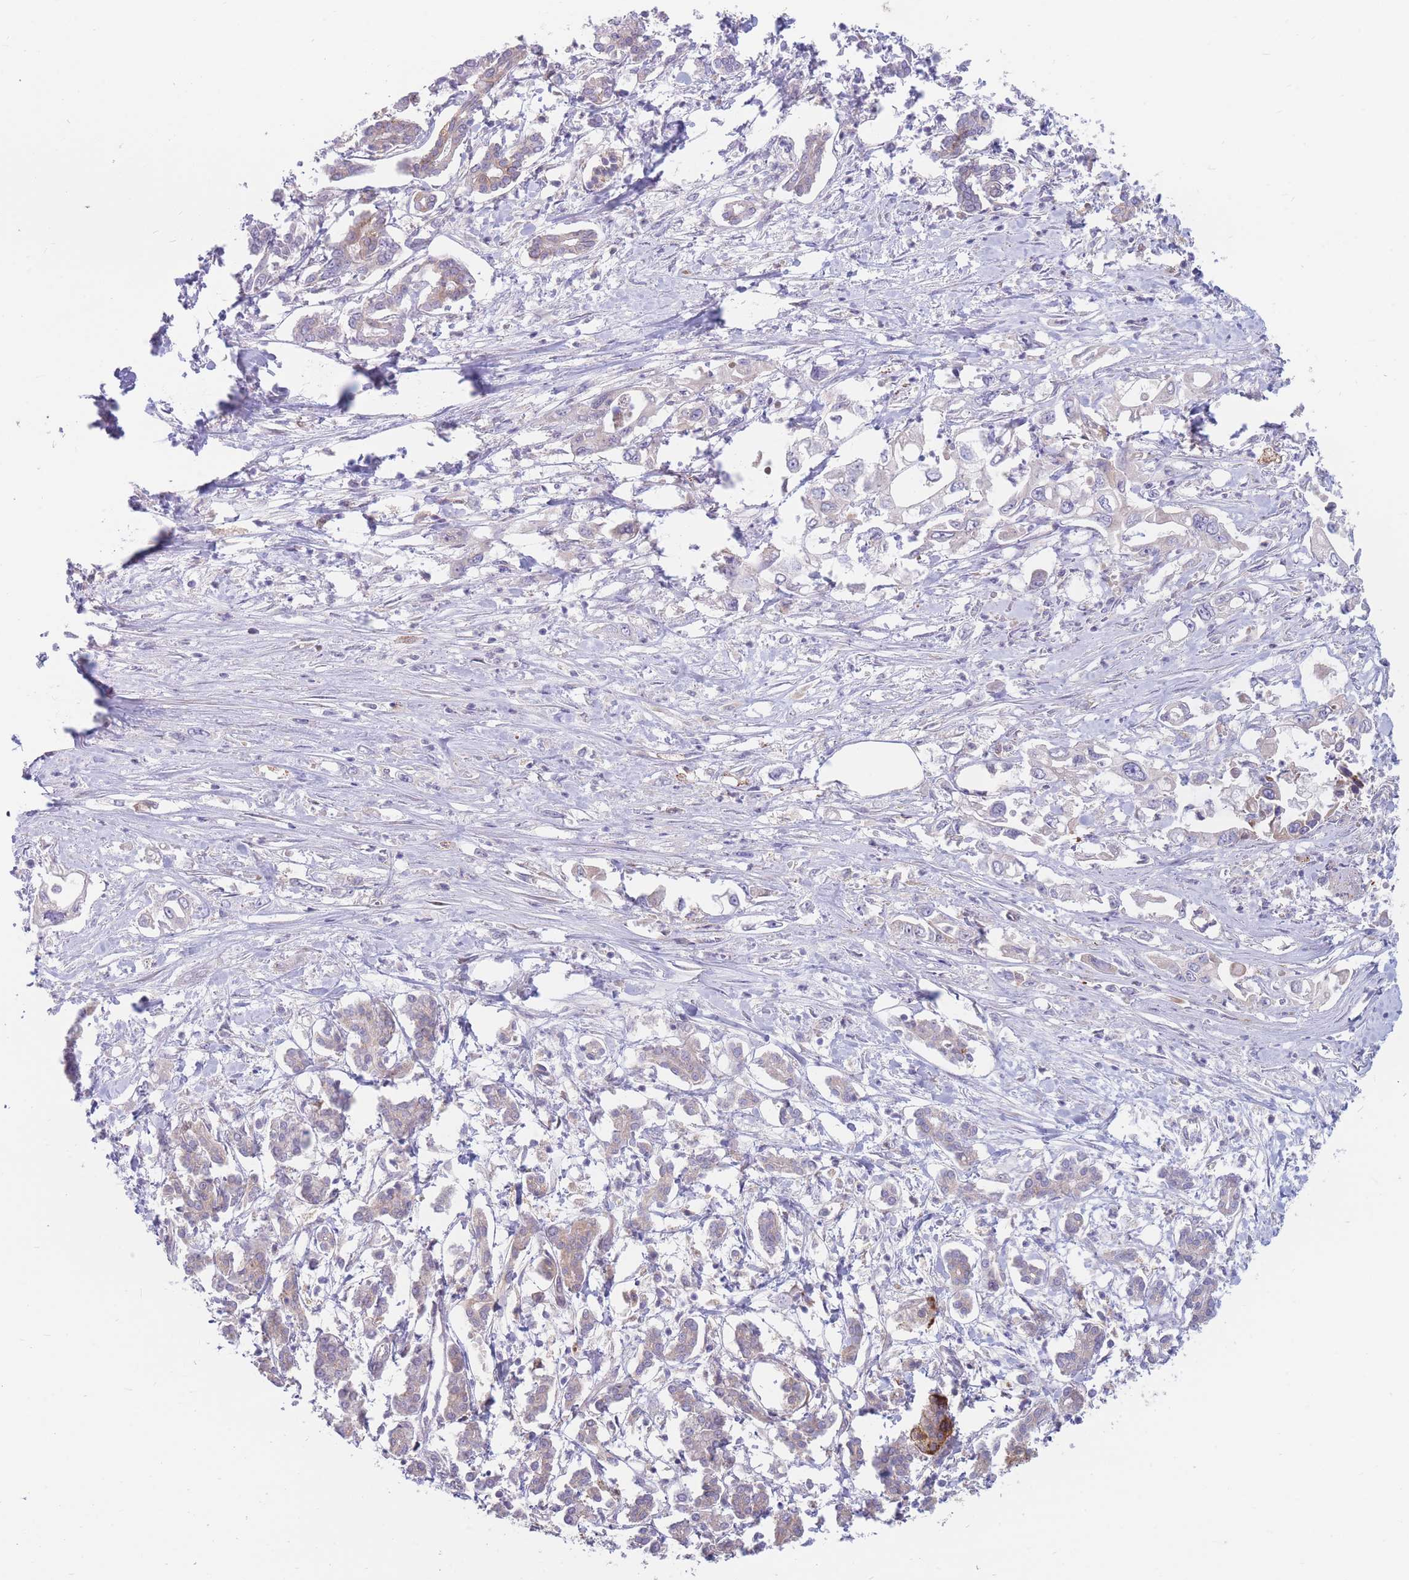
{"staining": {"intensity": "negative", "quantity": "none", "location": "none"}, "tissue": "pancreatic cancer", "cell_type": "Tumor cells", "image_type": "cancer", "snomed": [{"axis": "morphology", "description": "Adenocarcinoma, NOS"}, {"axis": "topography", "description": "Pancreas"}], "caption": "This is an immunohistochemistry micrograph of human pancreatic cancer (adenocarcinoma). There is no positivity in tumor cells.", "gene": "TMEM131L", "patient": {"sex": "male", "age": 61}}